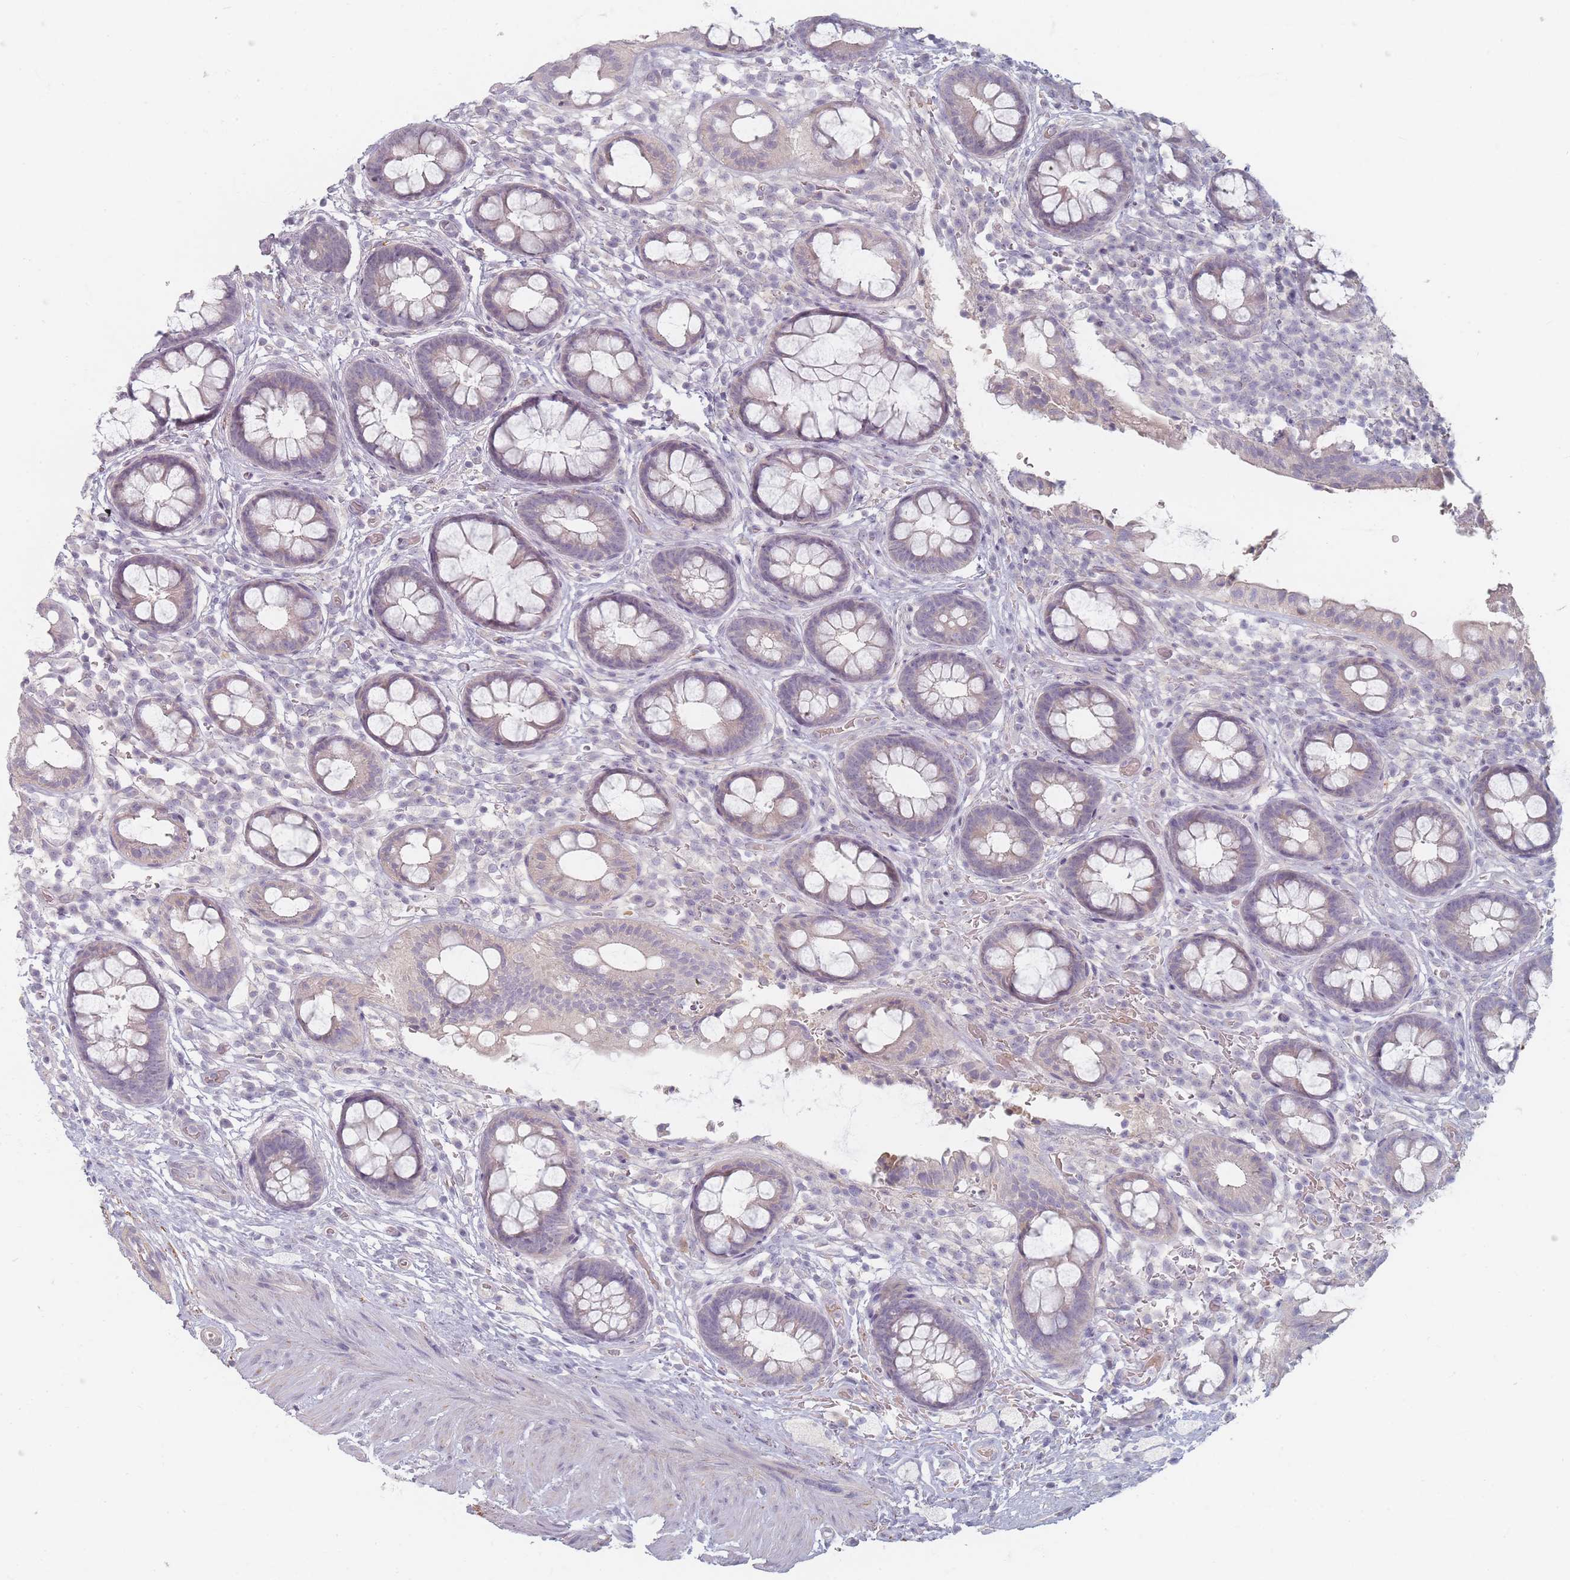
{"staining": {"intensity": "weak", "quantity": "<25%", "location": "cytoplasmic/membranous"}, "tissue": "rectum", "cell_type": "Glandular cells", "image_type": "normal", "snomed": [{"axis": "morphology", "description": "Normal tissue, NOS"}, {"axis": "topography", "description": "Rectum"}, {"axis": "topography", "description": "Peripheral nerve tissue"}], "caption": "IHC of benign human rectum reveals no staining in glandular cells. (Brightfield microscopy of DAB (3,3'-diaminobenzidine) immunohistochemistry at high magnification).", "gene": "TMOD1", "patient": {"sex": "female", "age": 69}}